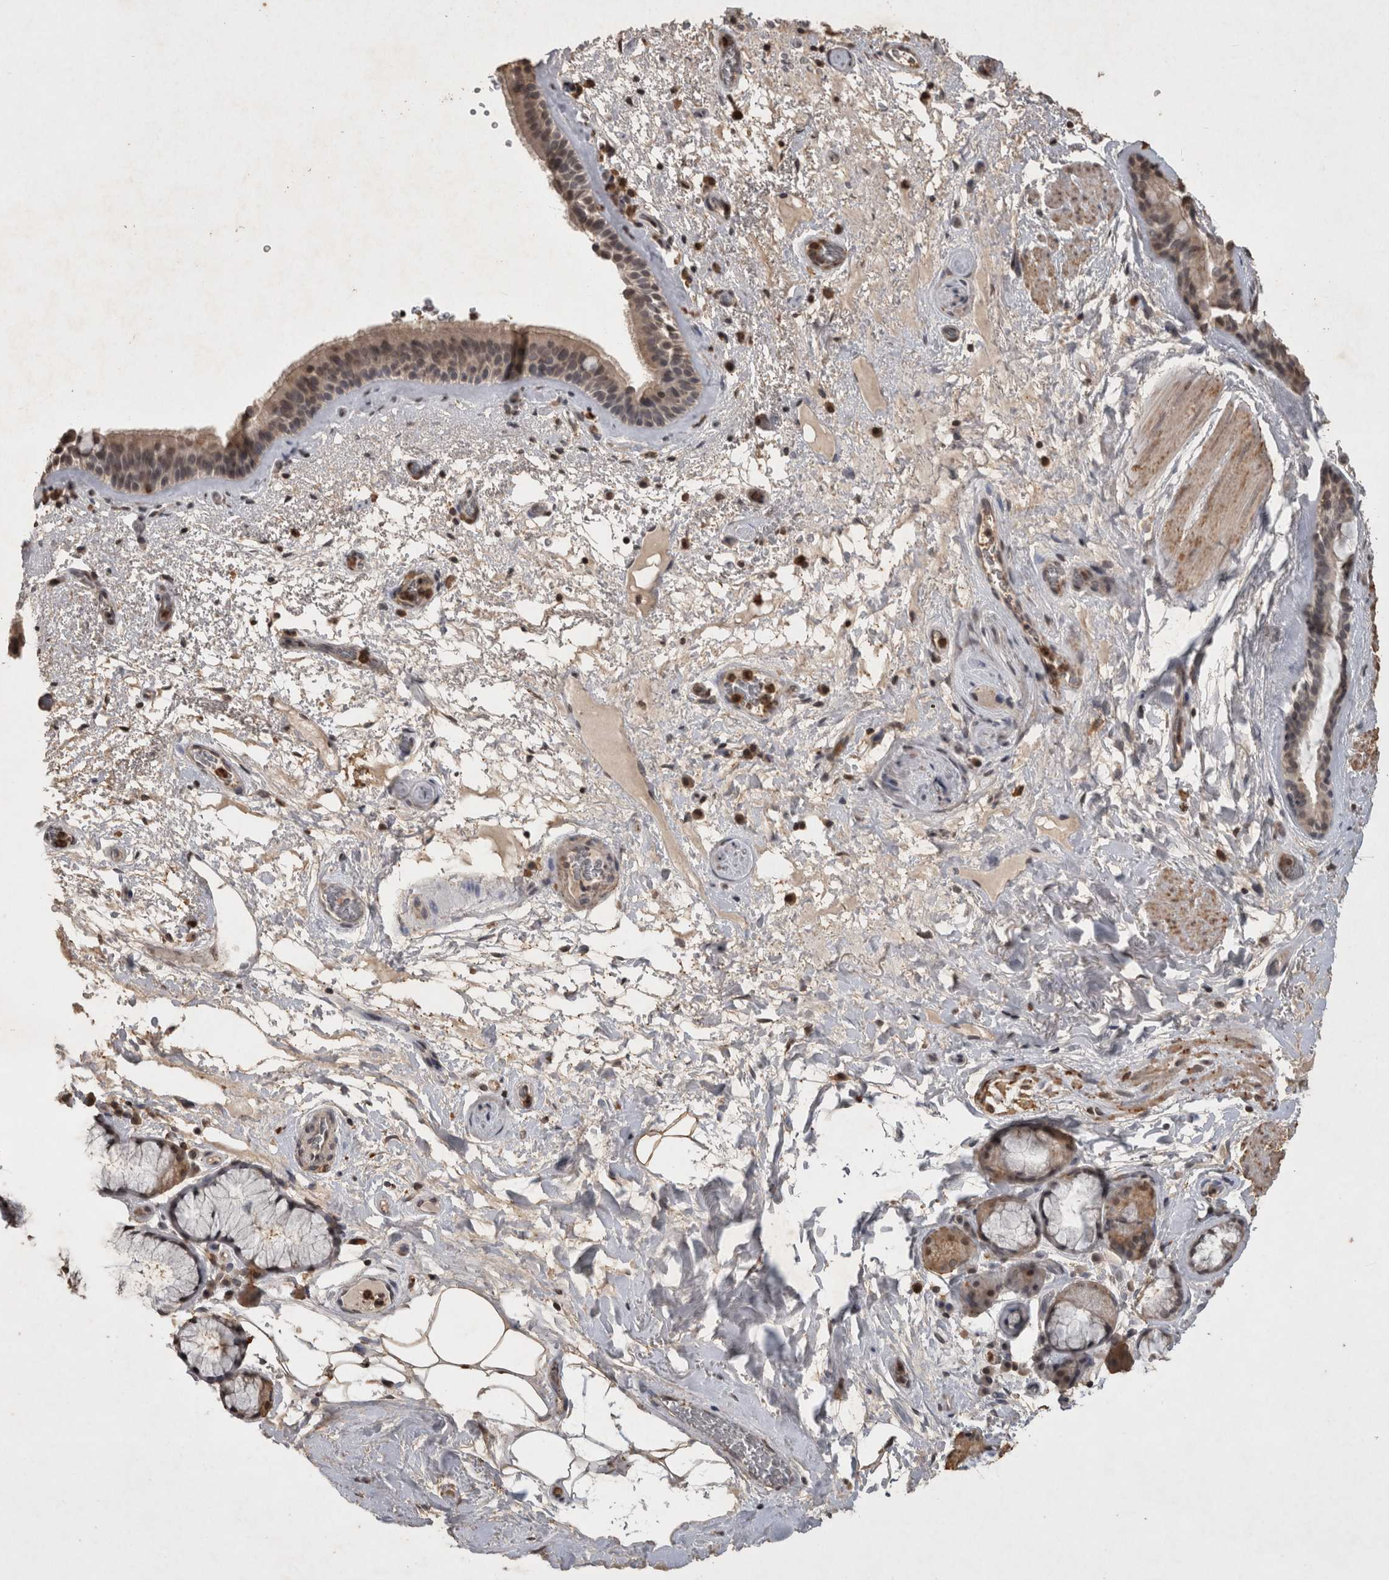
{"staining": {"intensity": "moderate", "quantity": "25%-75%", "location": "cytoplasmic/membranous,nuclear"}, "tissue": "bronchus", "cell_type": "Respiratory epithelial cells", "image_type": "normal", "snomed": [{"axis": "morphology", "description": "Normal tissue, NOS"}, {"axis": "topography", "description": "Cartilage tissue"}], "caption": "Immunohistochemical staining of benign bronchus displays 25%-75% levels of moderate cytoplasmic/membranous,nuclear protein expression in about 25%-75% of respiratory epithelial cells.", "gene": "HRK", "patient": {"sex": "female", "age": 63}}